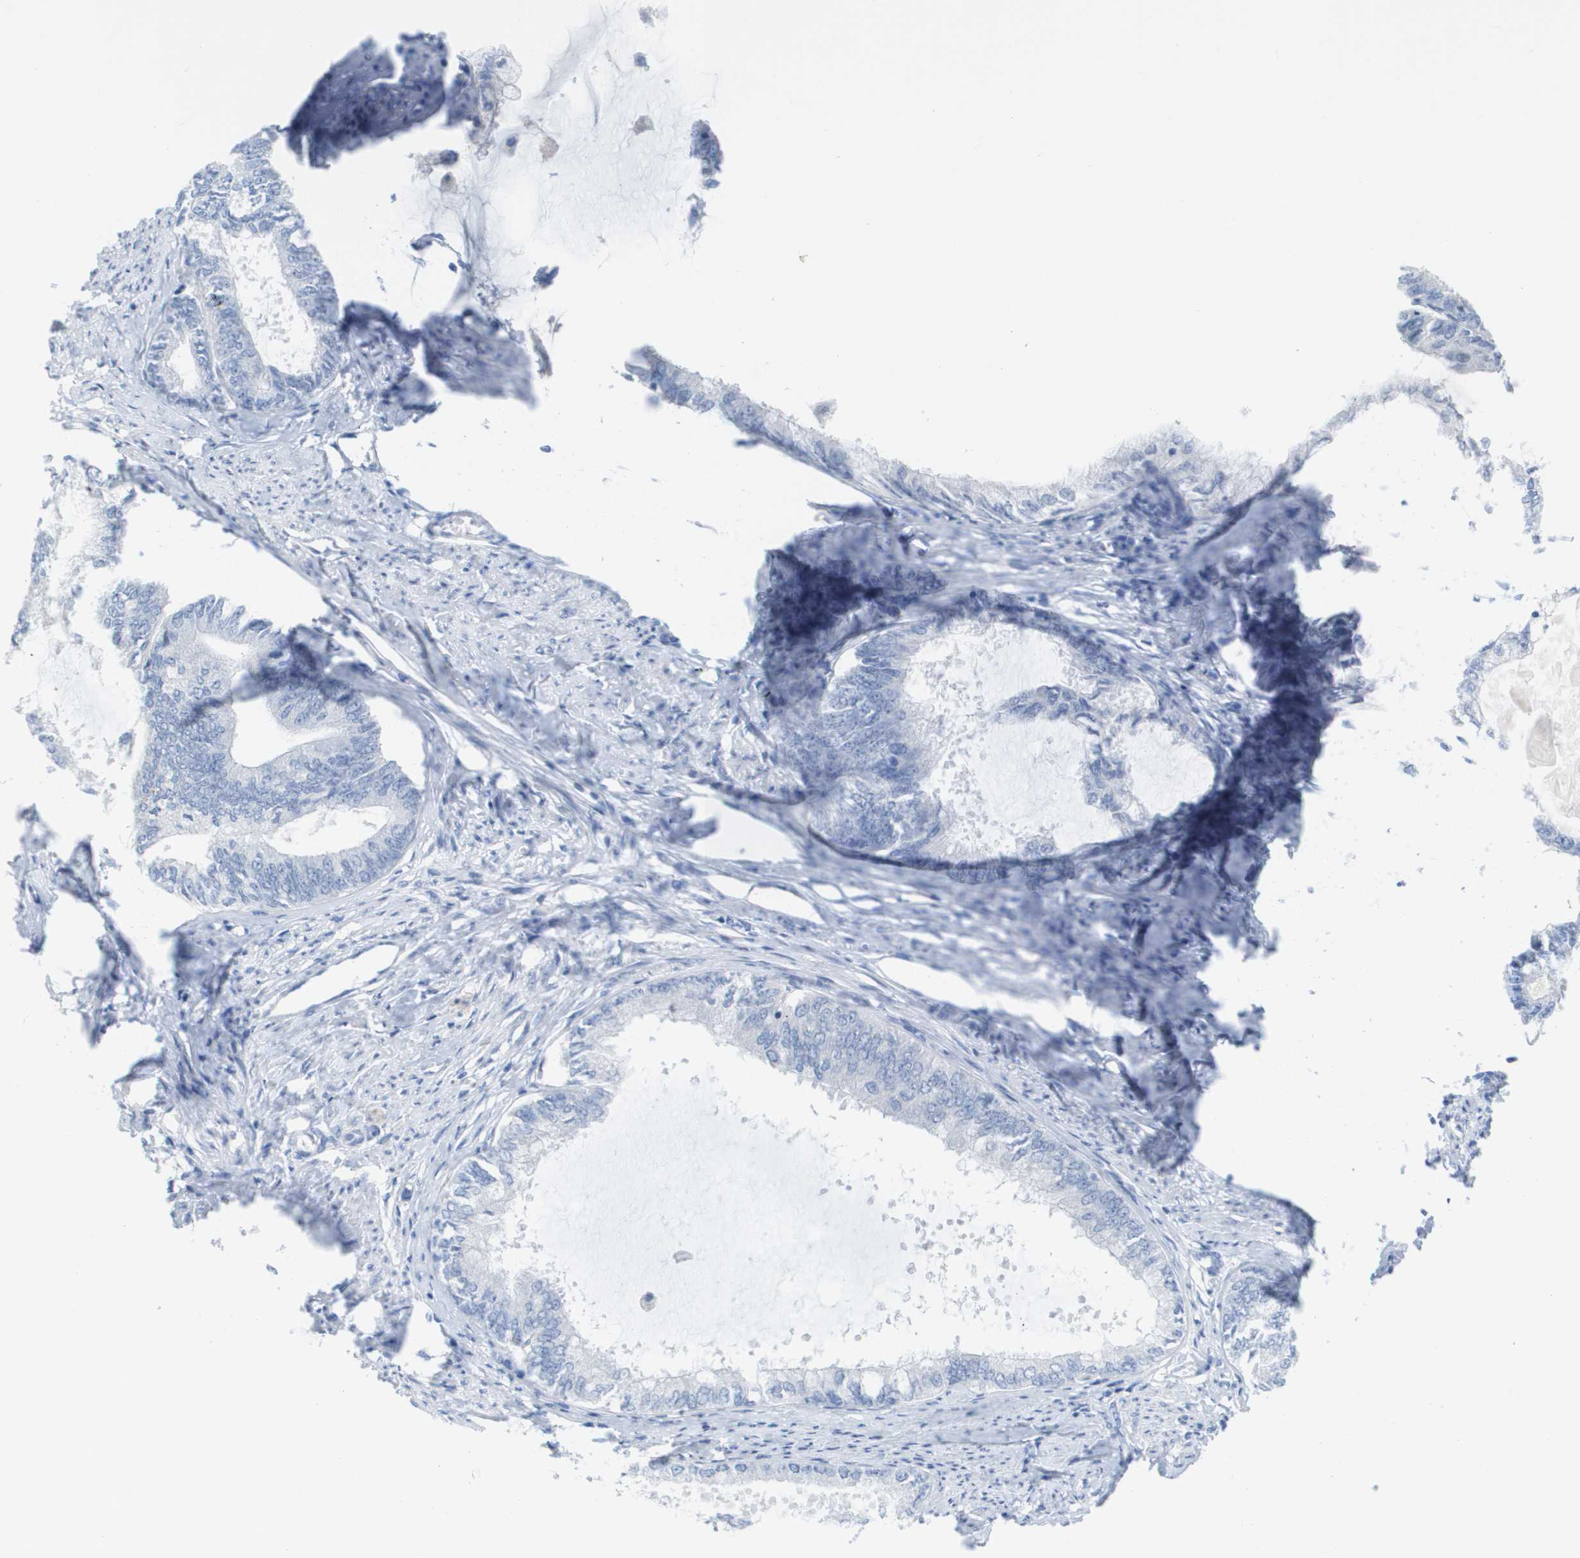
{"staining": {"intensity": "negative", "quantity": "none", "location": "none"}, "tissue": "endometrial cancer", "cell_type": "Tumor cells", "image_type": "cancer", "snomed": [{"axis": "morphology", "description": "Adenocarcinoma, NOS"}, {"axis": "topography", "description": "Endometrium"}], "caption": "Histopathology image shows no significant protein positivity in tumor cells of endometrial cancer.", "gene": "PDE4A", "patient": {"sex": "female", "age": 86}}